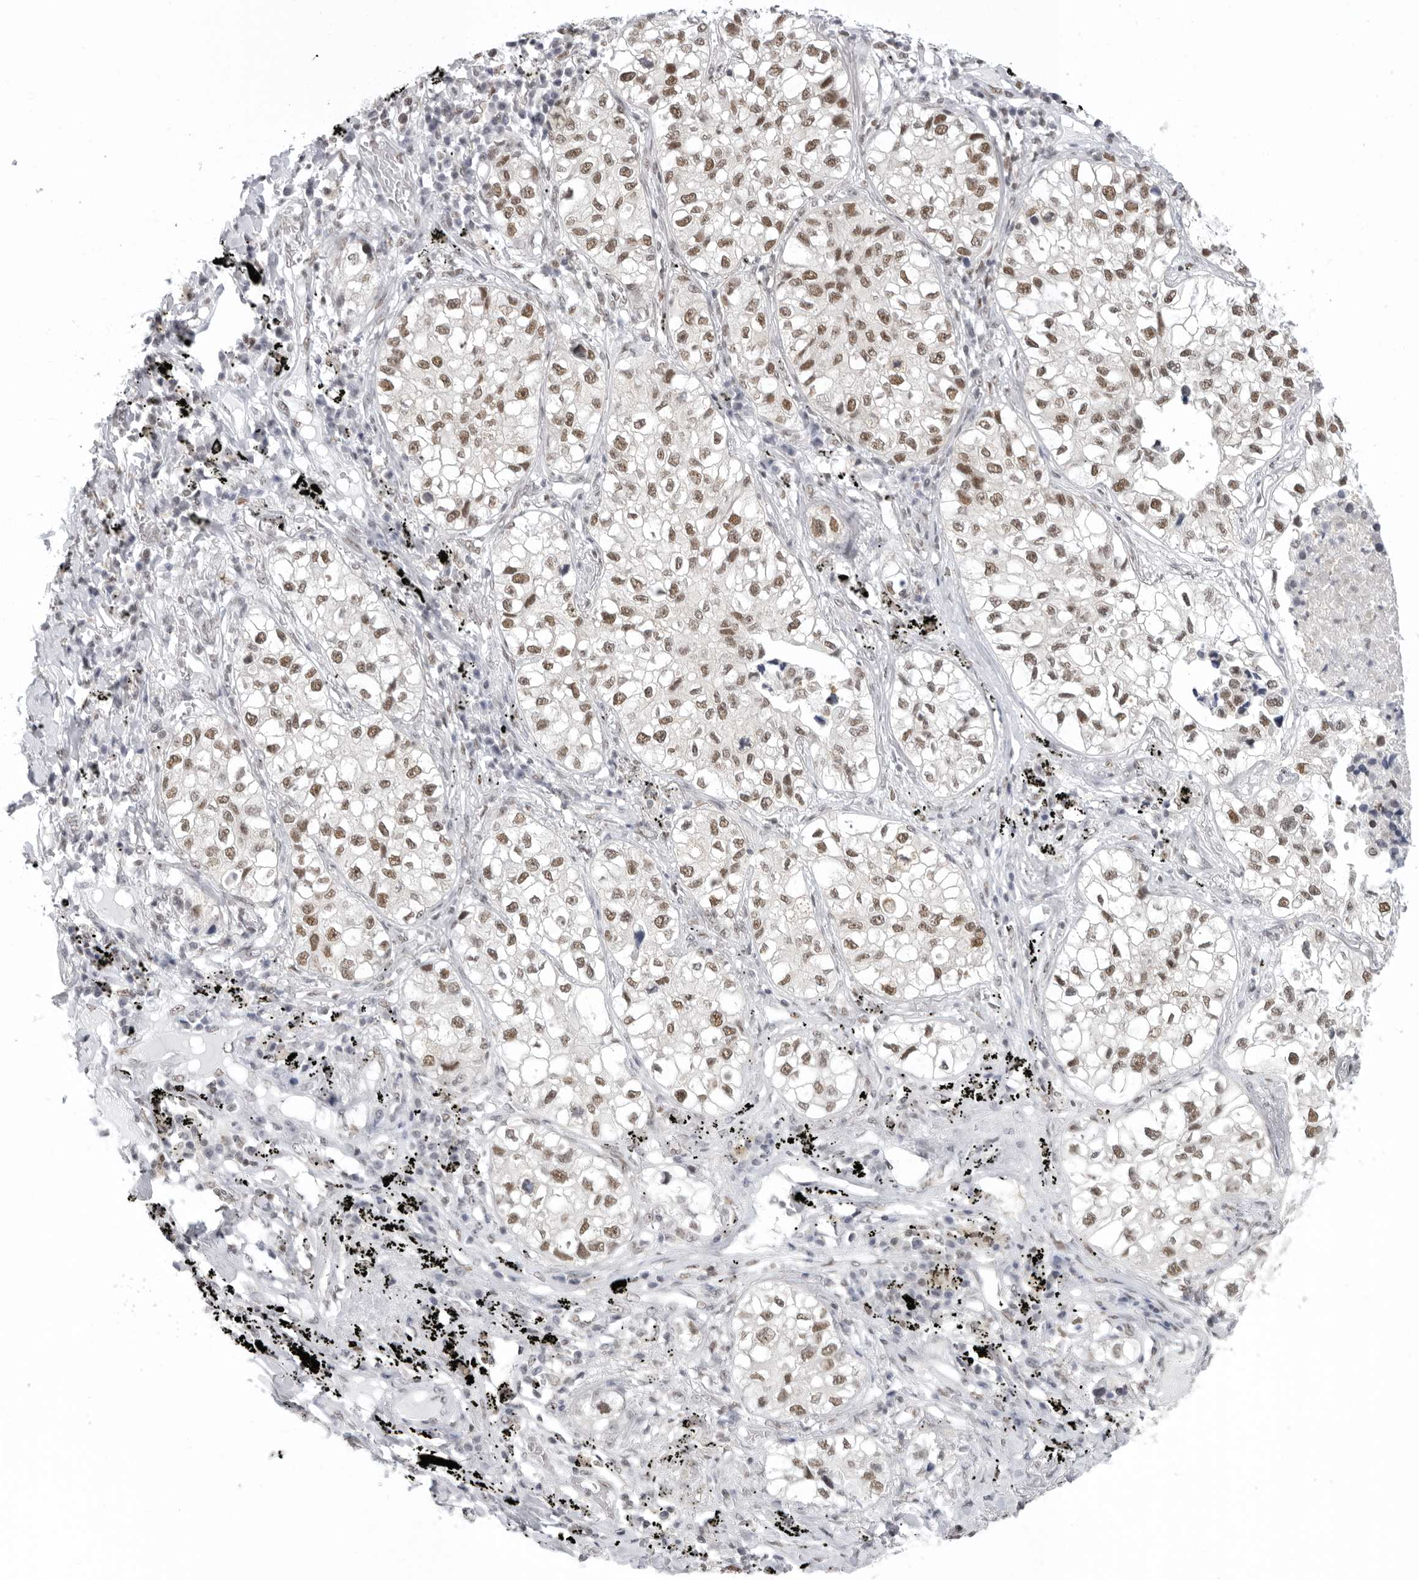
{"staining": {"intensity": "moderate", "quantity": ">75%", "location": "nuclear"}, "tissue": "lung cancer", "cell_type": "Tumor cells", "image_type": "cancer", "snomed": [{"axis": "morphology", "description": "Adenocarcinoma, NOS"}, {"axis": "topography", "description": "Lung"}], "caption": "Lung adenocarcinoma was stained to show a protein in brown. There is medium levels of moderate nuclear staining in approximately >75% of tumor cells.", "gene": "RPA2", "patient": {"sex": "male", "age": 63}}